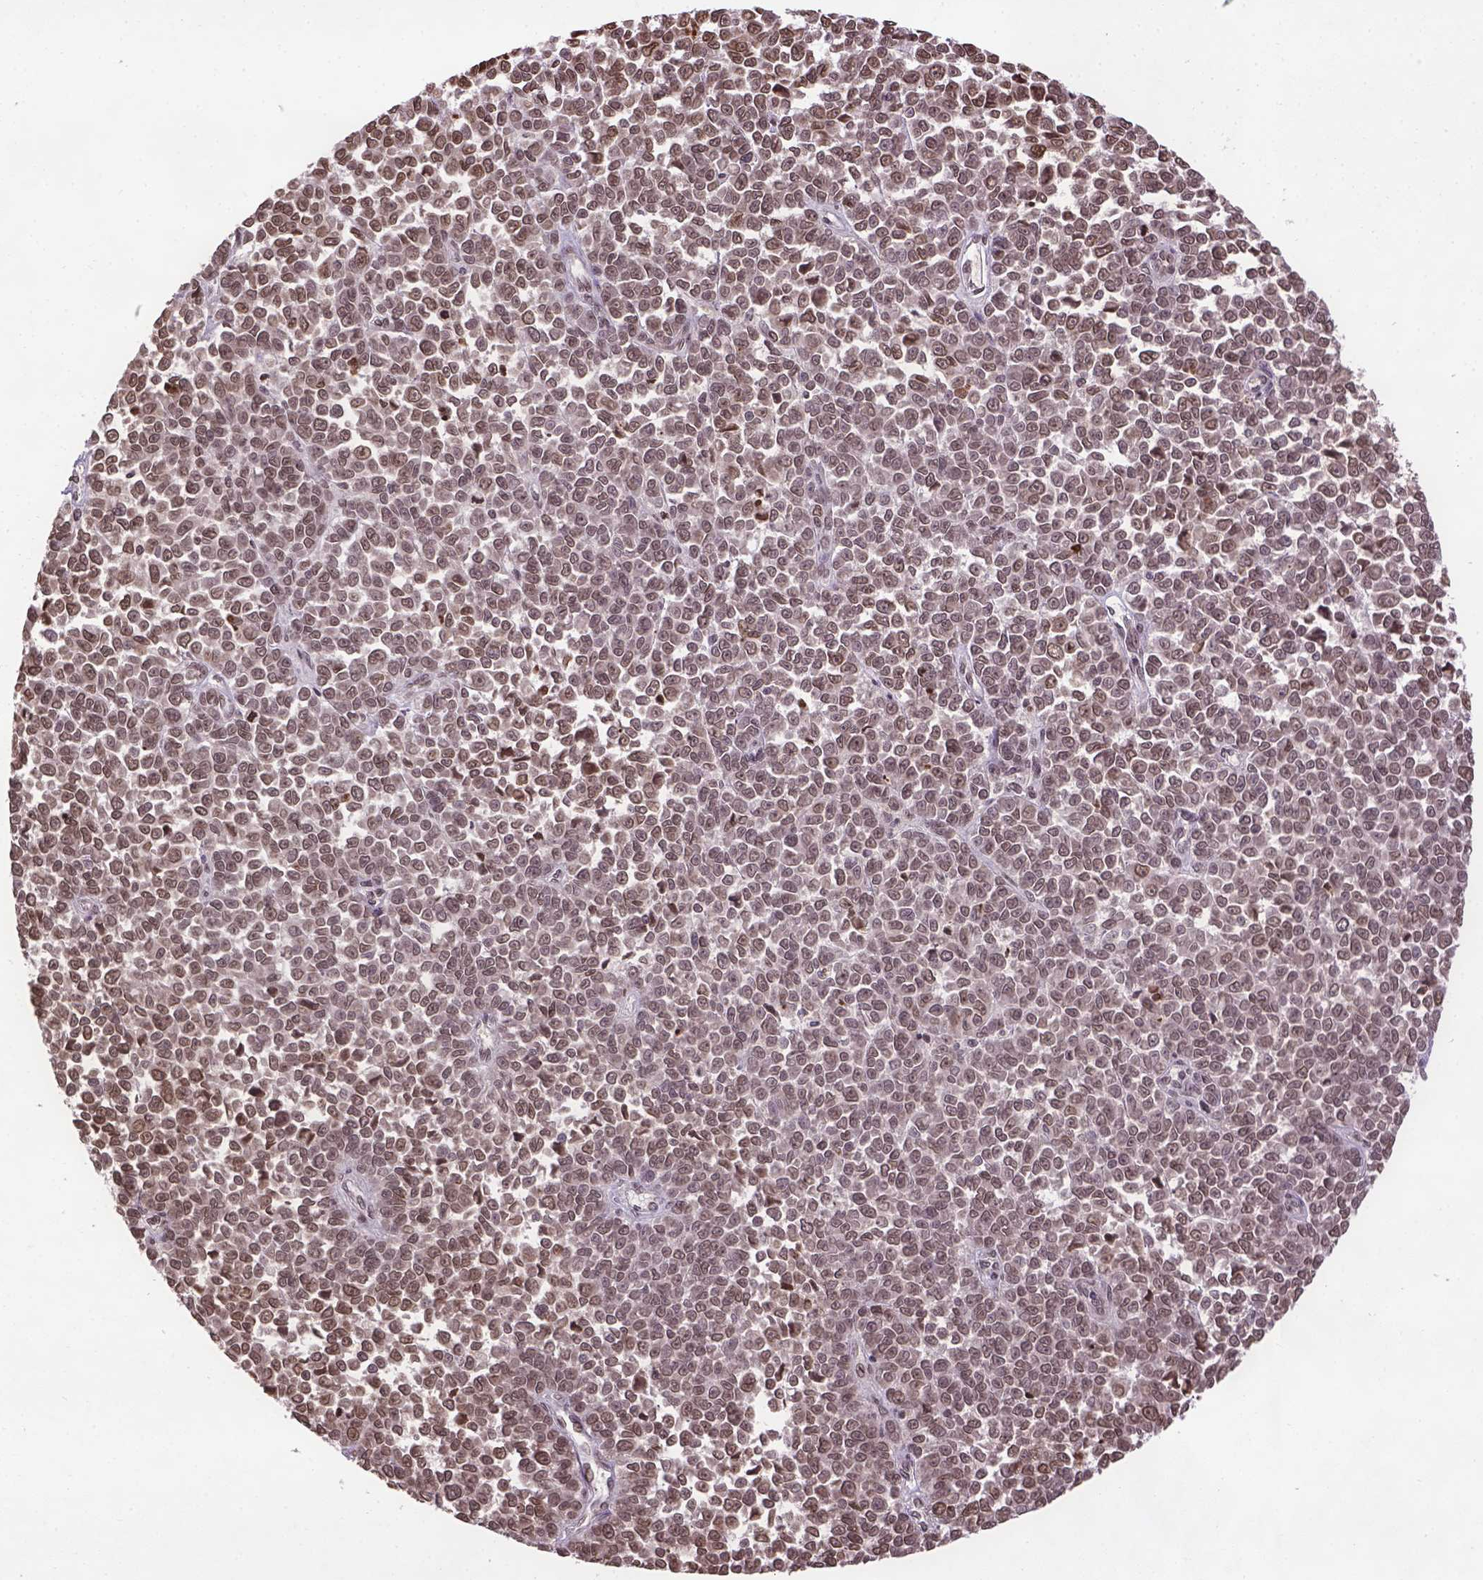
{"staining": {"intensity": "moderate", "quantity": ">75%", "location": "nuclear"}, "tissue": "melanoma", "cell_type": "Tumor cells", "image_type": "cancer", "snomed": [{"axis": "morphology", "description": "Malignant melanoma, NOS"}, {"axis": "topography", "description": "Skin"}], "caption": "The photomicrograph shows staining of melanoma, revealing moderate nuclear protein positivity (brown color) within tumor cells.", "gene": "BANF1", "patient": {"sex": "female", "age": 95}}